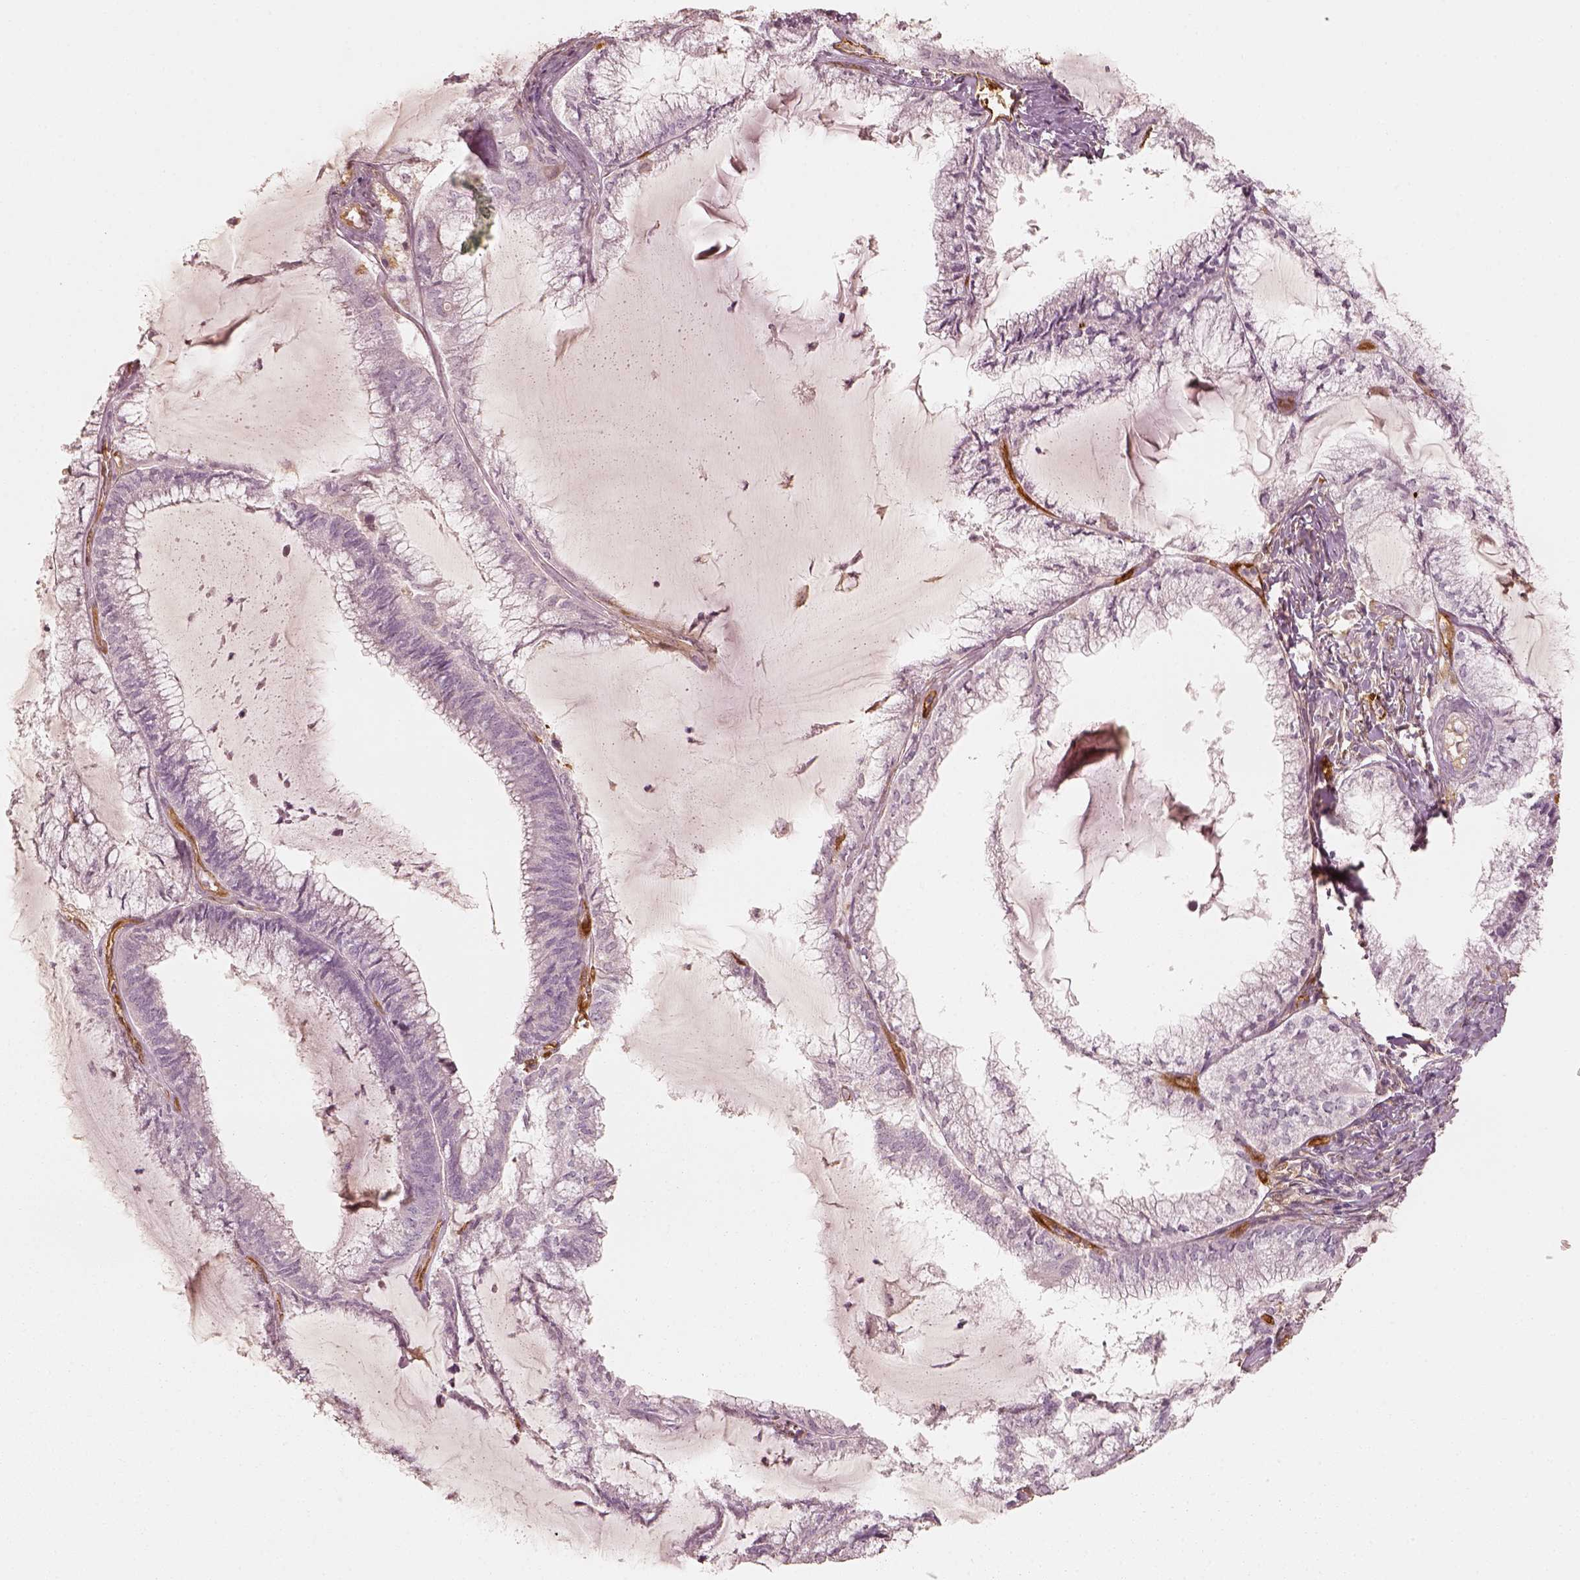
{"staining": {"intensity": "negative", "quantity": "none", "location": "none"}, "tissue": "endometrial cancer", "cell_type": "Tumor cells", "image_type": "cancer", "snomed": [{"axis": "morphology", "description": "Carcinoma, NOS"}, {"axis": "topography", "description": "Endometrium"}], "caption": "This micrograph is of endometrial cancer (carcinoma) stained with immunohistochemistry (IHC) to label a protein in brown with the nuclei are counter-stained blue. There is no expression in tumor cells. The staining is performed using DAB brown chromogen with nuclei counter-stained in using hematoxylin.", "gene": "FSCN1", "patient": {"sex": "female", "age": 62}}